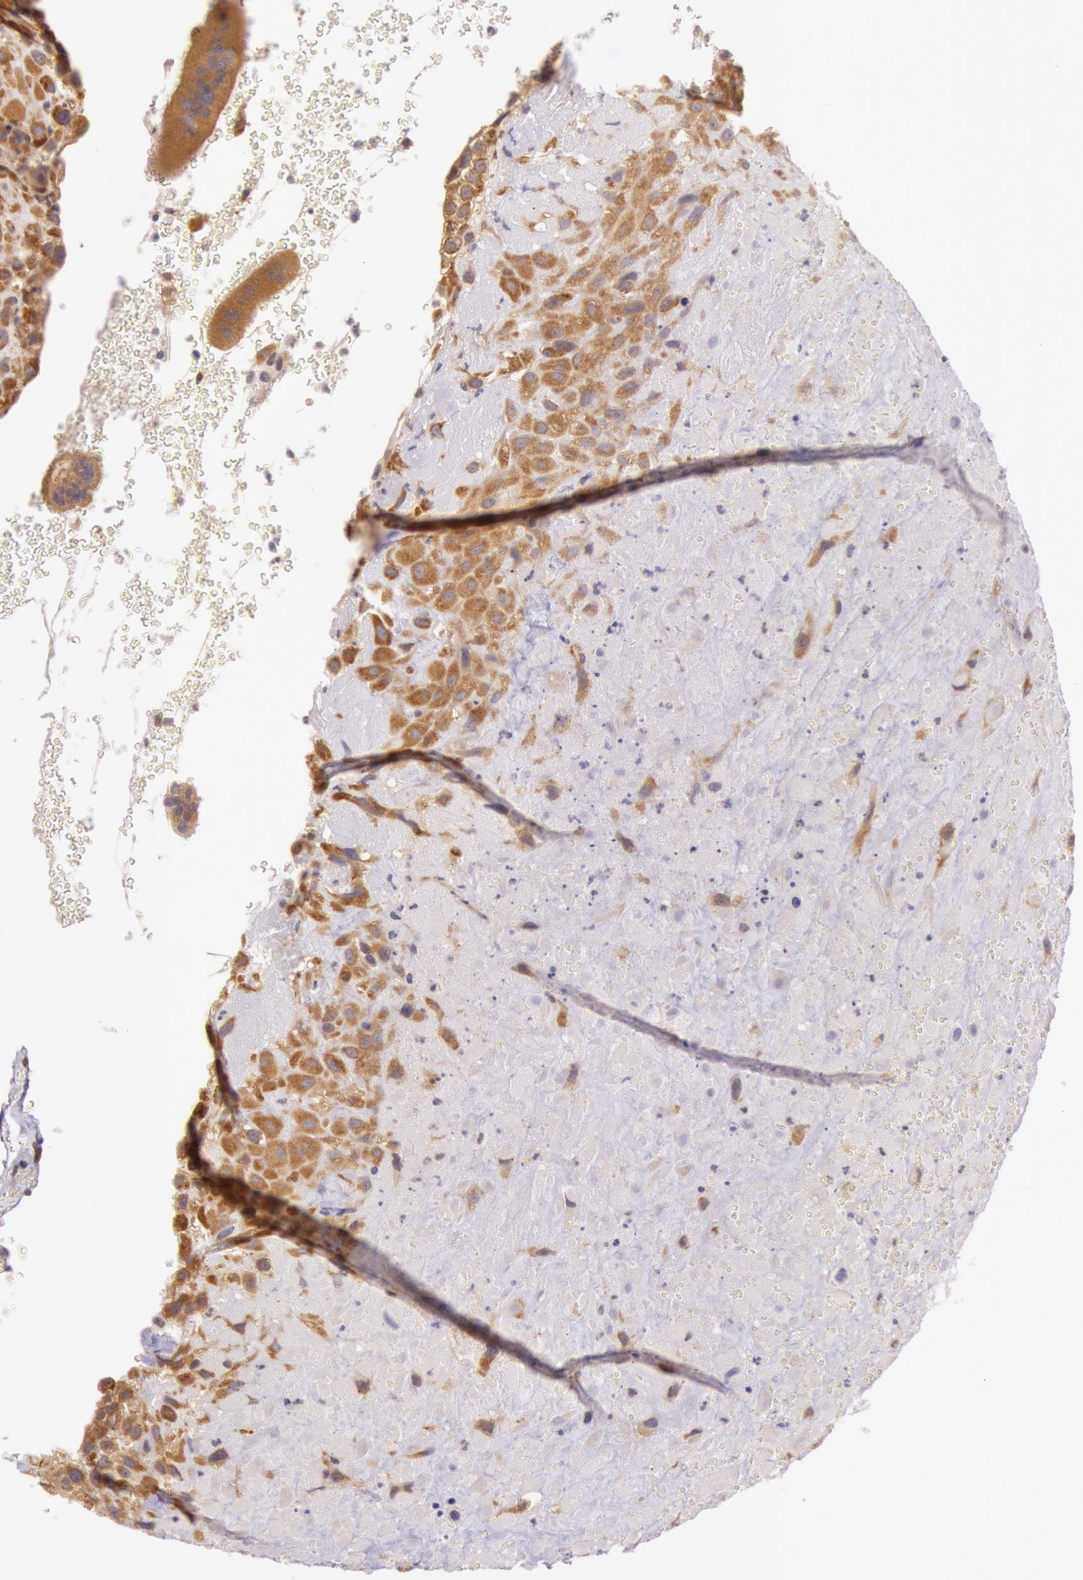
{"staining": {"intensity": "moderate", "quantity": ">75%", "location": "cytoplasmic/membranous"}, "tissue": "placenta", "cell_type": "Decidual cells", "image_type": "normal", "snomed": [{"axis": "morphology", "description": "Normal tissue, NOS"}, {"axis": "topography", "description": "Placenta"}], "caption": "Immunohistochemistry image of unremarkable placenta stained for a protein (brown), which reveals medium levels of moderate cytoplasmic/membranous positivity in about >75% of decidual cells.", "gene": "CHUK", "patient": {"sex": "female", "age": 19}}